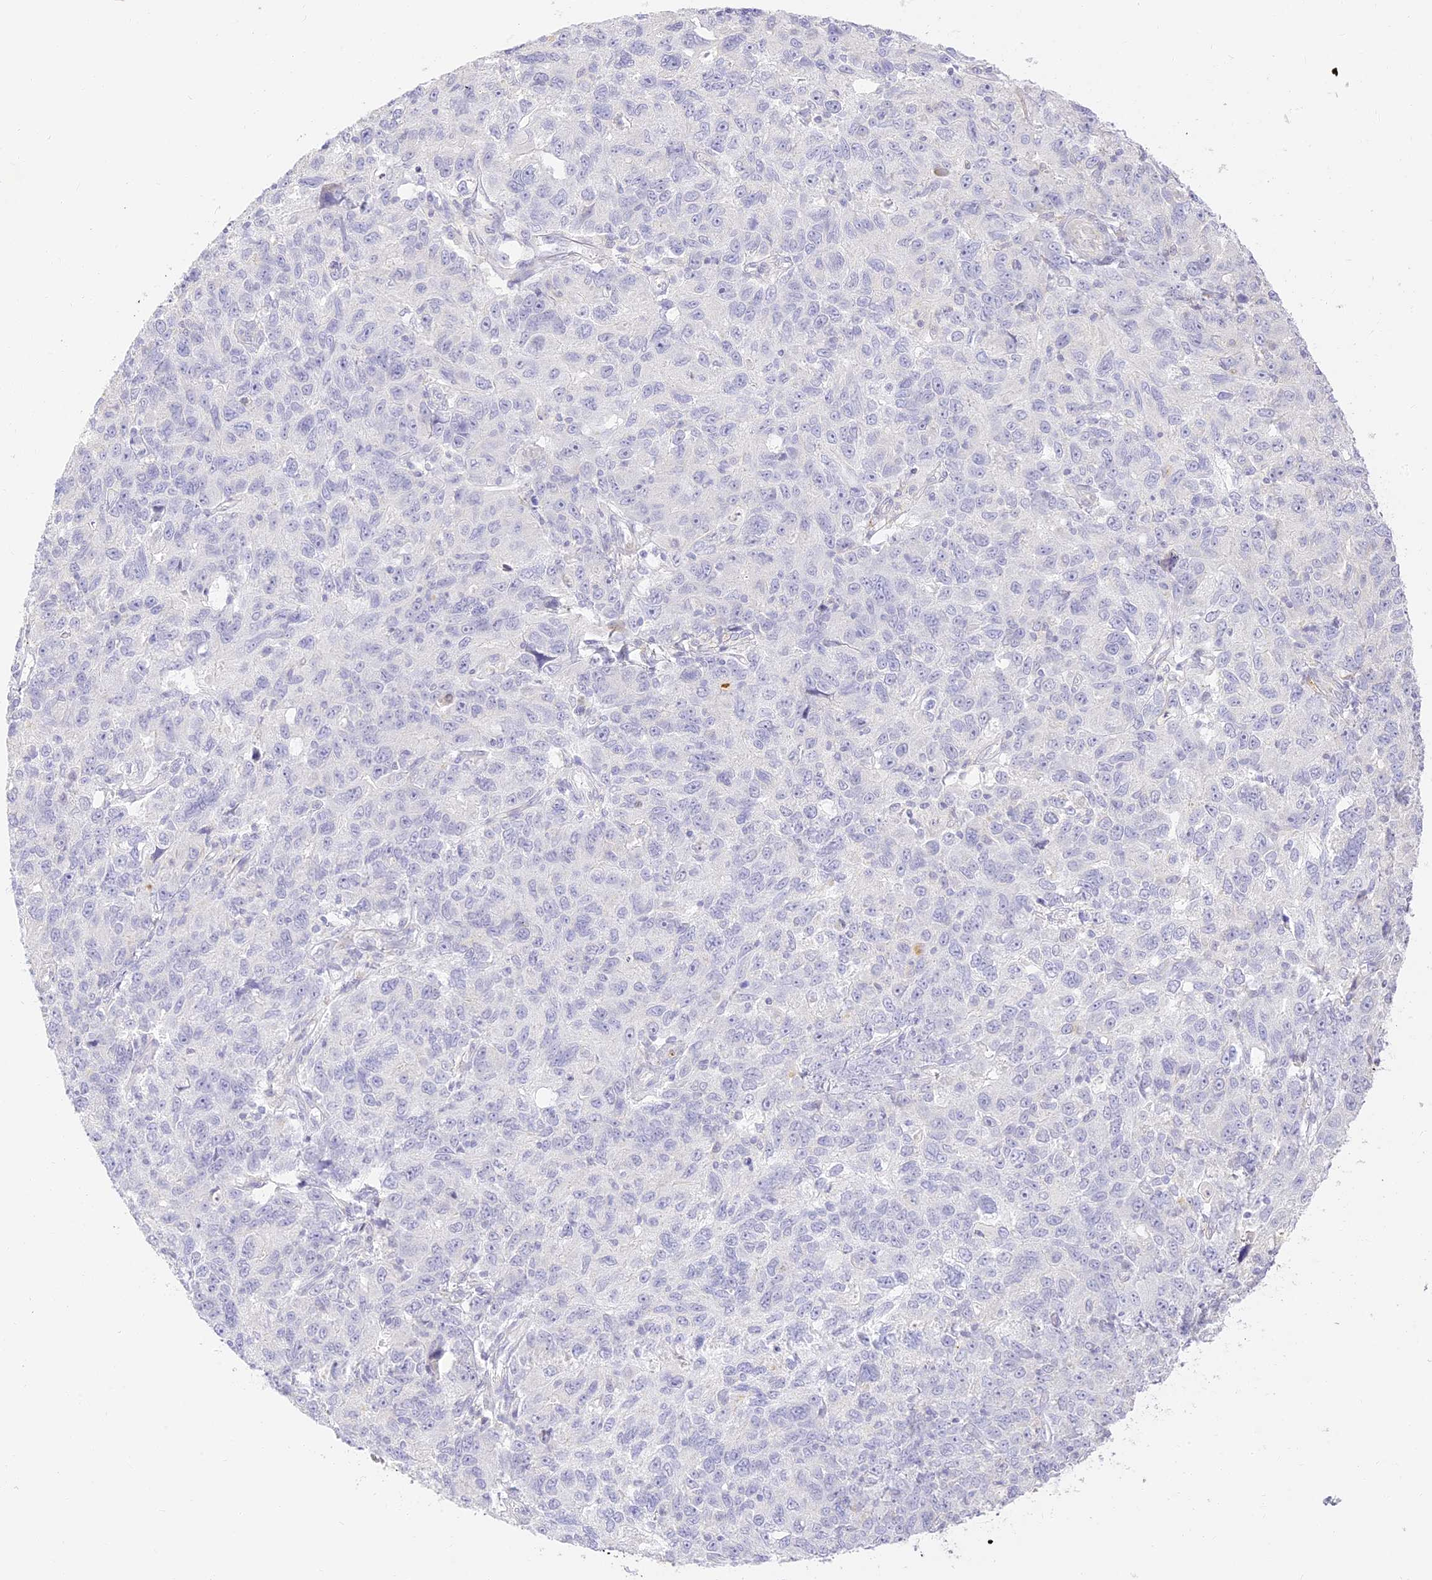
{"staining": {"intensity": "negative", "quantity": "none", "location": "none"}, "tissue": "ovarian cancer", "cell_type": "Tumor cells", "image_type": "cancer", "snomed": [{"axis": "morphology", "description": "Carcinoma, endometroid"}, {"axis": "topography", "description": "Ovary"}], "caption": "High power microscopy micrograph of an immunohistochemistry (IHC) photomicrograph of endometroid carcinoma (ovarian), revealing no significant staining in tumor cells. (Immunohistochemistry, brightfield microscopy, high magnification).", "gene": "SEC13", "patient": {"sex": "female", "age": 42}}